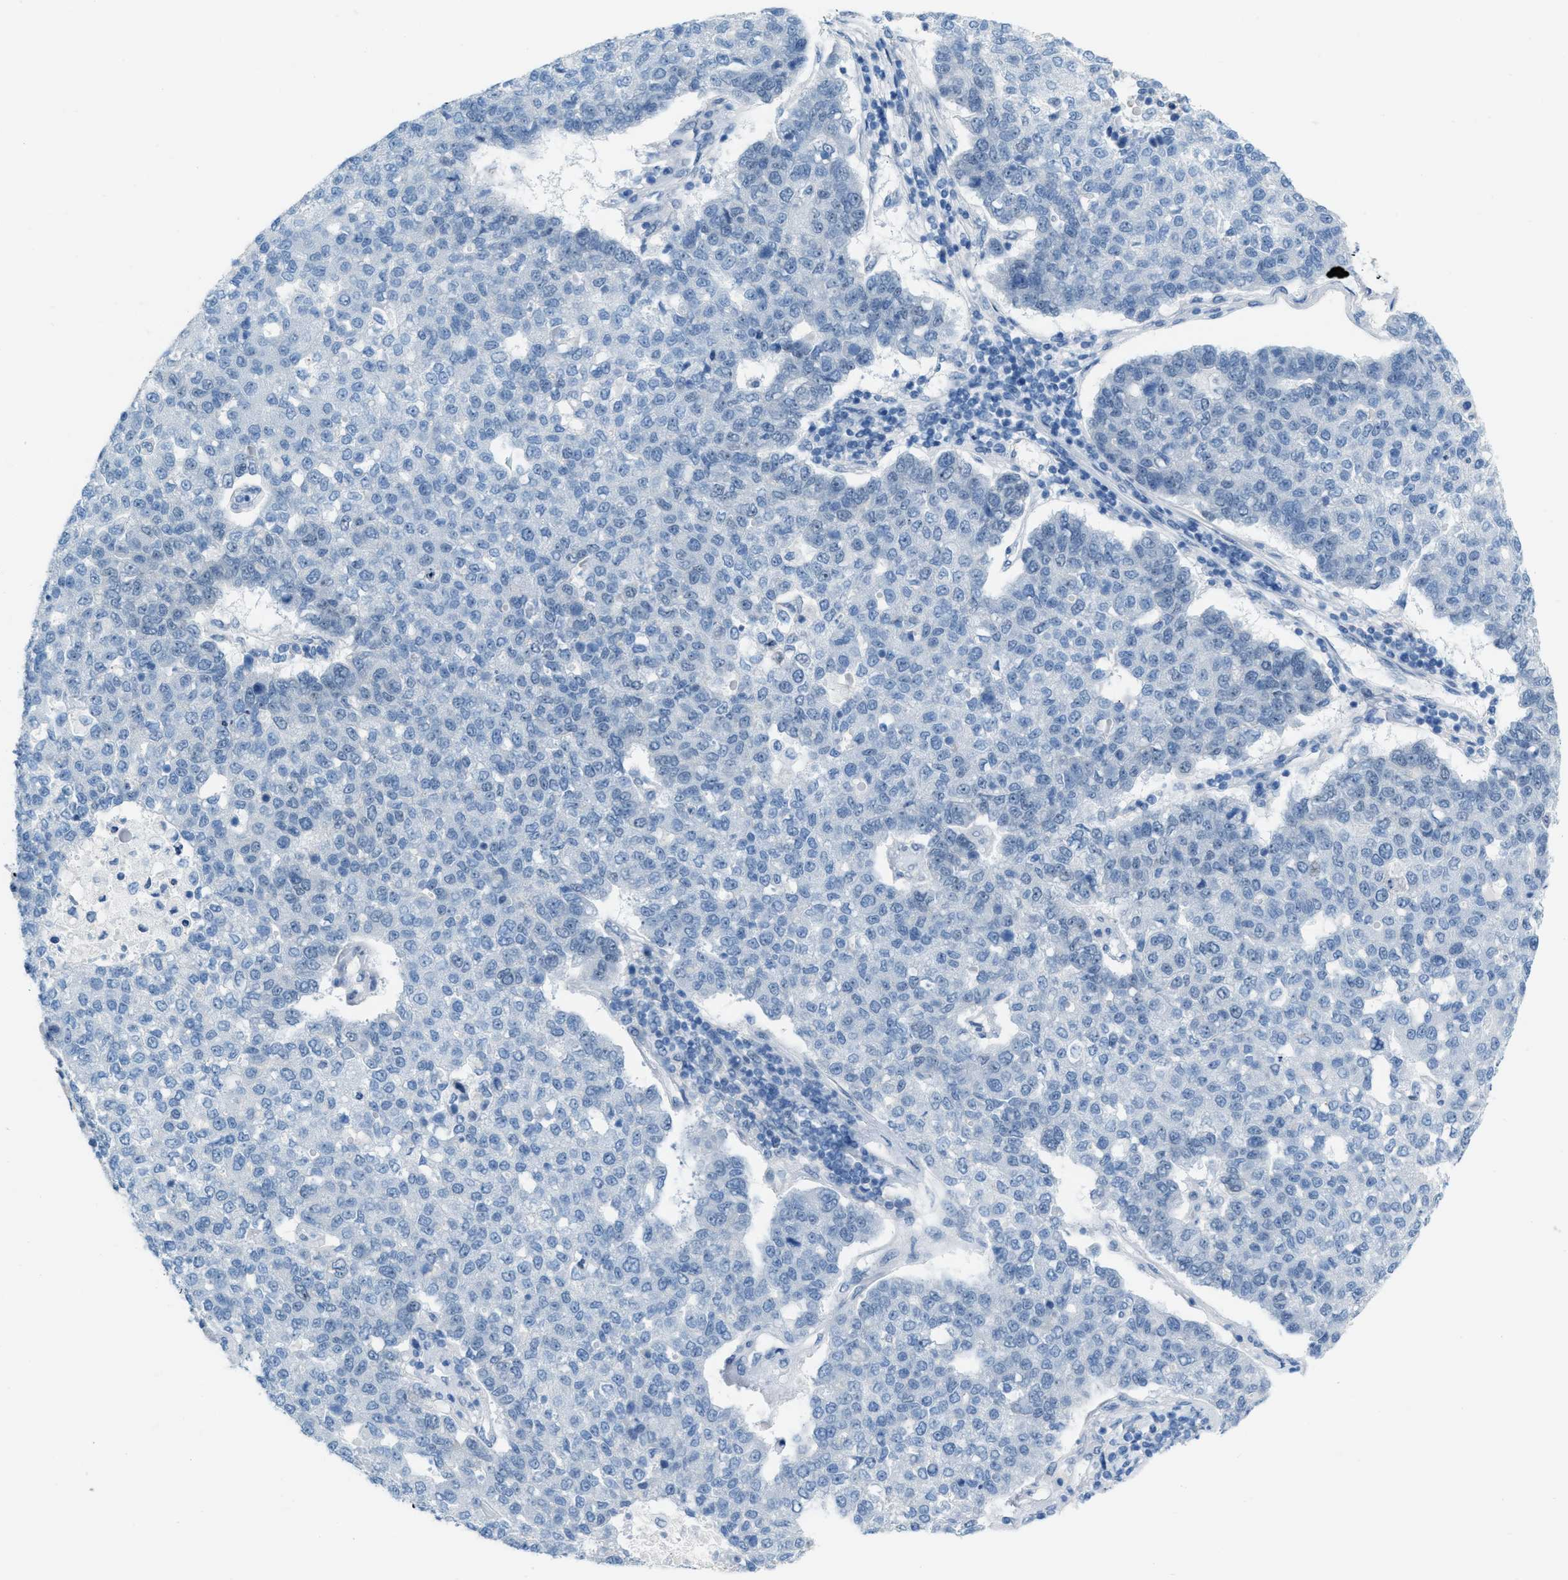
{"staining": {"intensity": "negative", "quantity": "none", "location": "none"}, "tissue": "pancreatic cancer", "cell_type": "Tumor cells", "image_type": "cancer", "snomed": [{"axis": "morphology", "description": "Adenocarcinoma, NOS"}, {"axis": "topography", "description": "Pancreas"}], "caption": "An image of adenocarcinoma (pancreatic) stained for a protein displays no brown staining in tumor cells. The staining was performed using DAB to visualize the protein expression in brown, while the nuclei were stained in blue with hematoxylin (Magnification: 20x).", "gene": "PHRF1", "patient": {"sex": "female", "age": 61}}